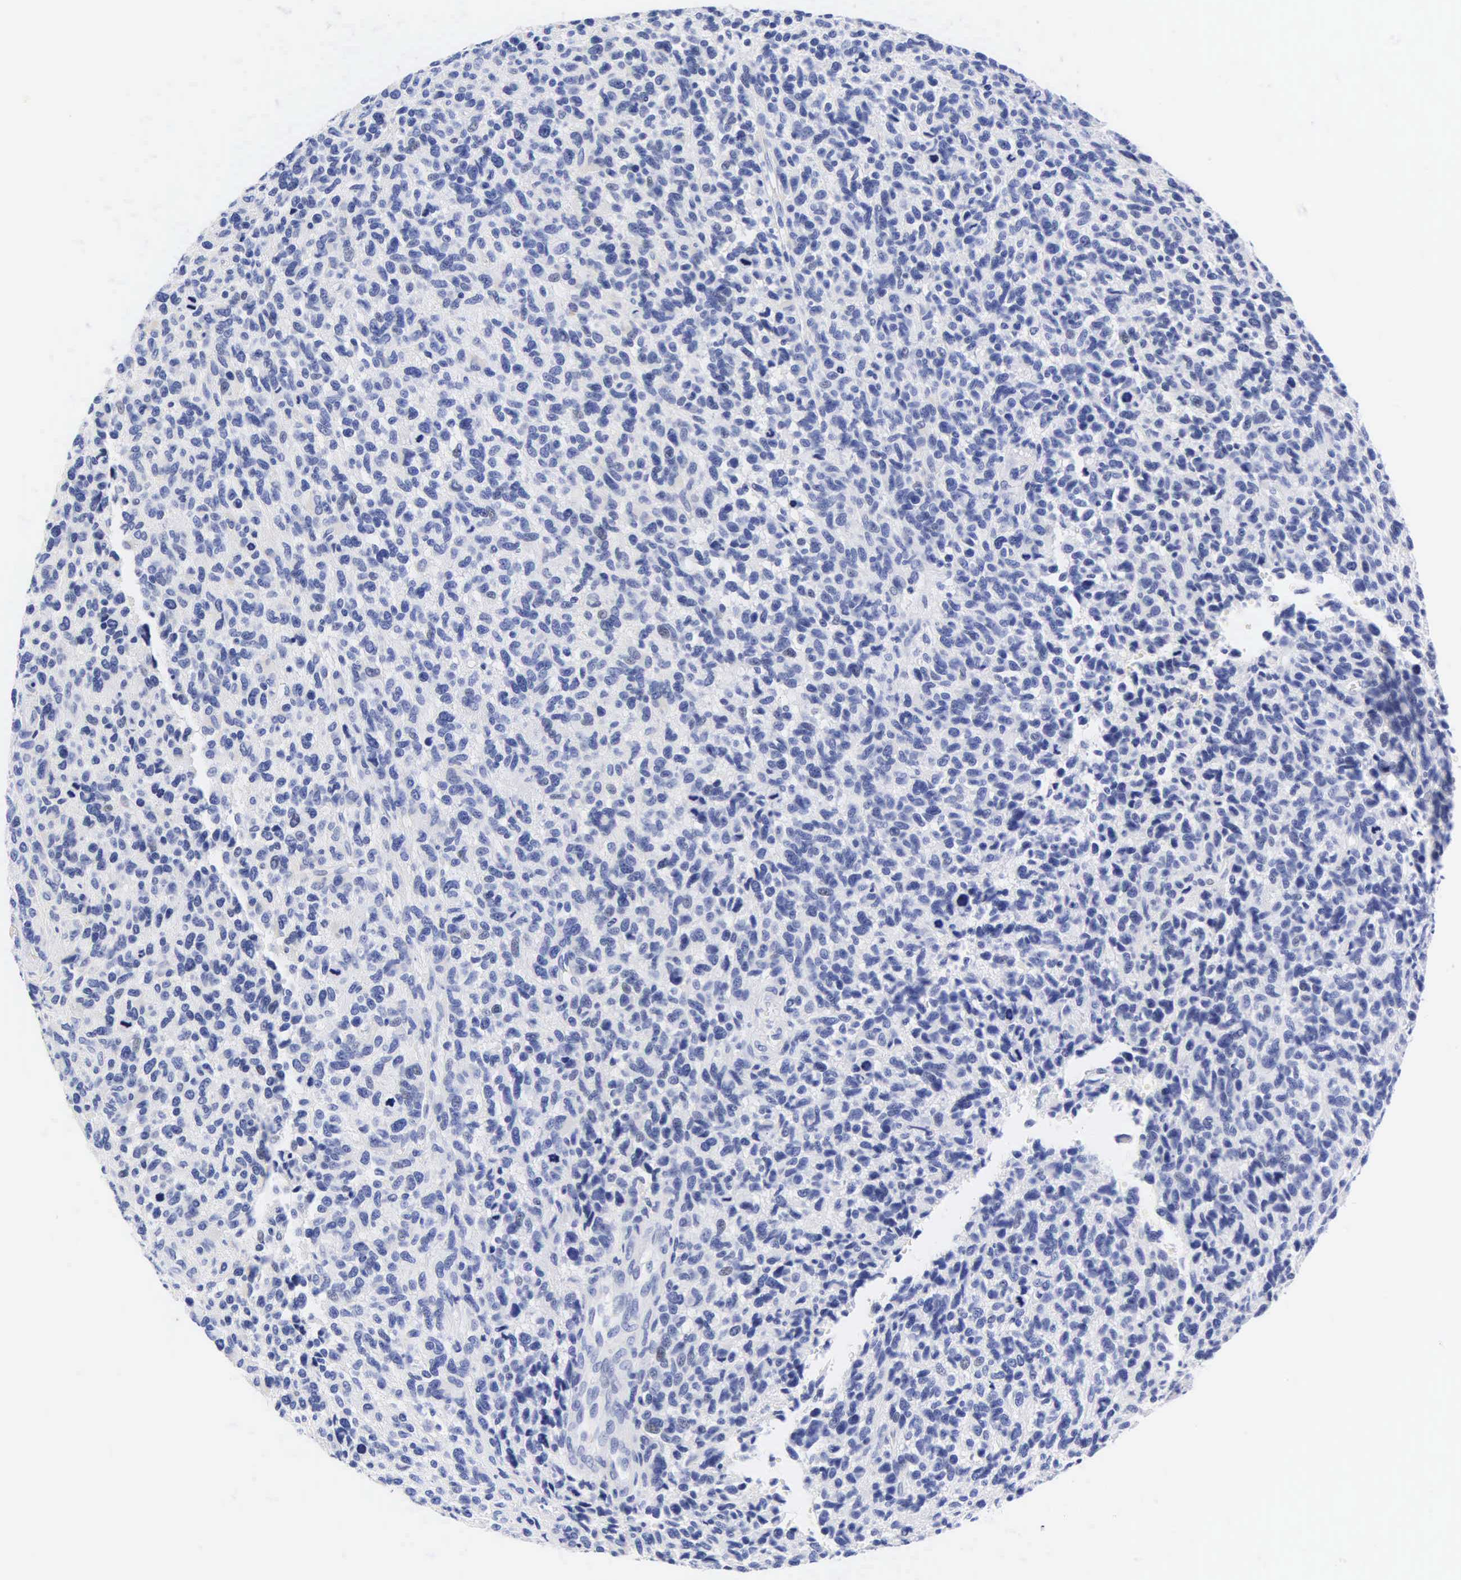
{"staining": {"intensity": "negative", "quantity": "none", "location": "none"}, "tissue": "glioma", "cell_type": "Tumor cells", "image_type": "cancer", "snomed": [{"axis": "morphology", "description": "Glioma, malignant, High grade"}, {"axis": "topography", "description": "Brain"}], "caption": "There is no significant positivity in tumor cells of malignant glioma (high-grade). (DAB immunohistochemistry, high magnification).", "gene": "DES", "patient": {"sex": "male", "age": 77}}